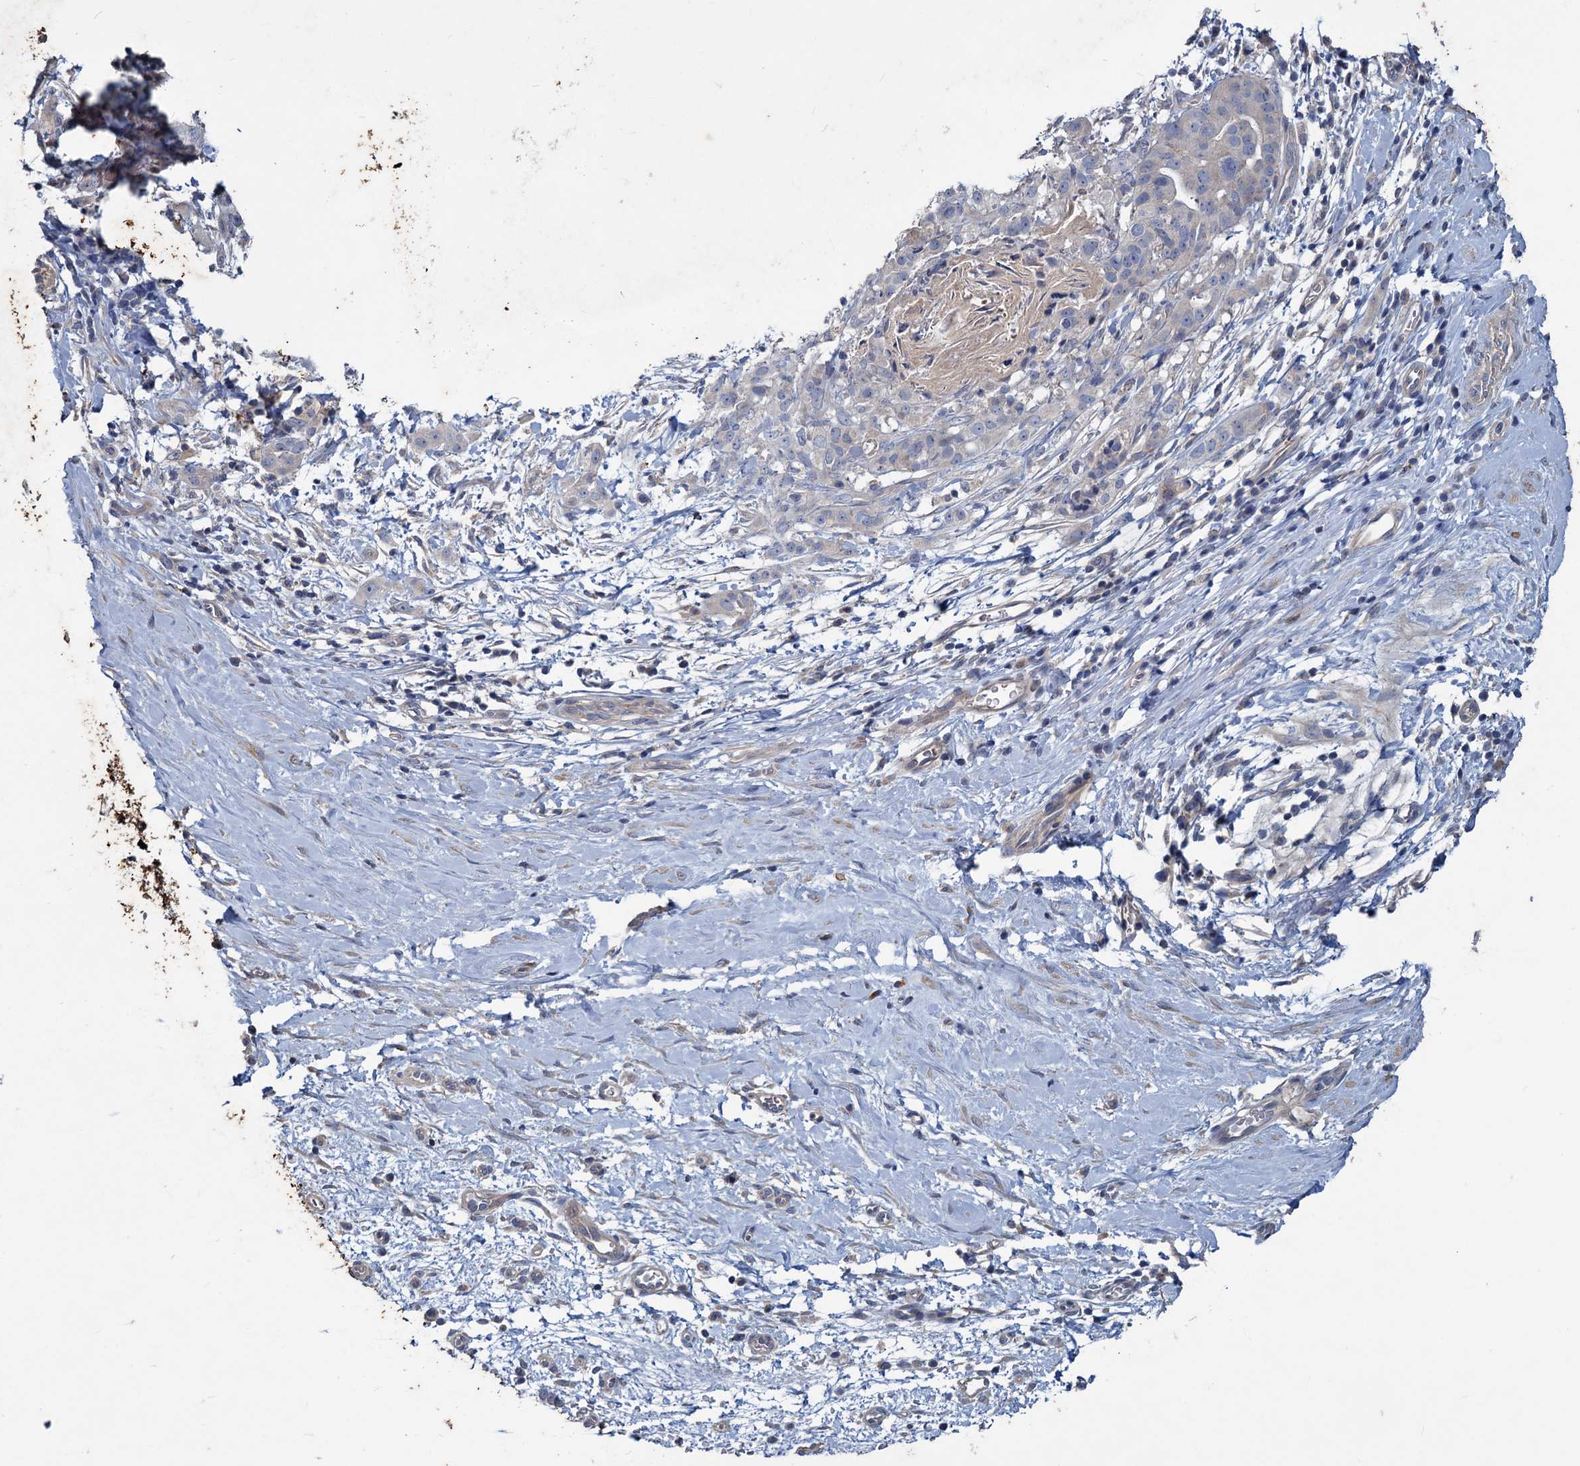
{"staining": {"intensity": "negative", "quantity": "none", "location": "none"}, "tissue": "stomach cancer", "cell_type": "Tumor cells", "image_type": "cancer", "snomed": [{"axis": "morphology", "description": "Adenocarcinoma, NOS"}, {"axis": "topography", "description": "Stomach"}], "caption": "A high-resolution histopathology image shows immunohistochemistry (IHC) staining of stomach cancer (adenocarcinoma), which shows no significant positivity in tumor cells. Nuclei are stained in blue.", "gene": "SLC2A7", "patient": {"sex": "male", "age": 48}}